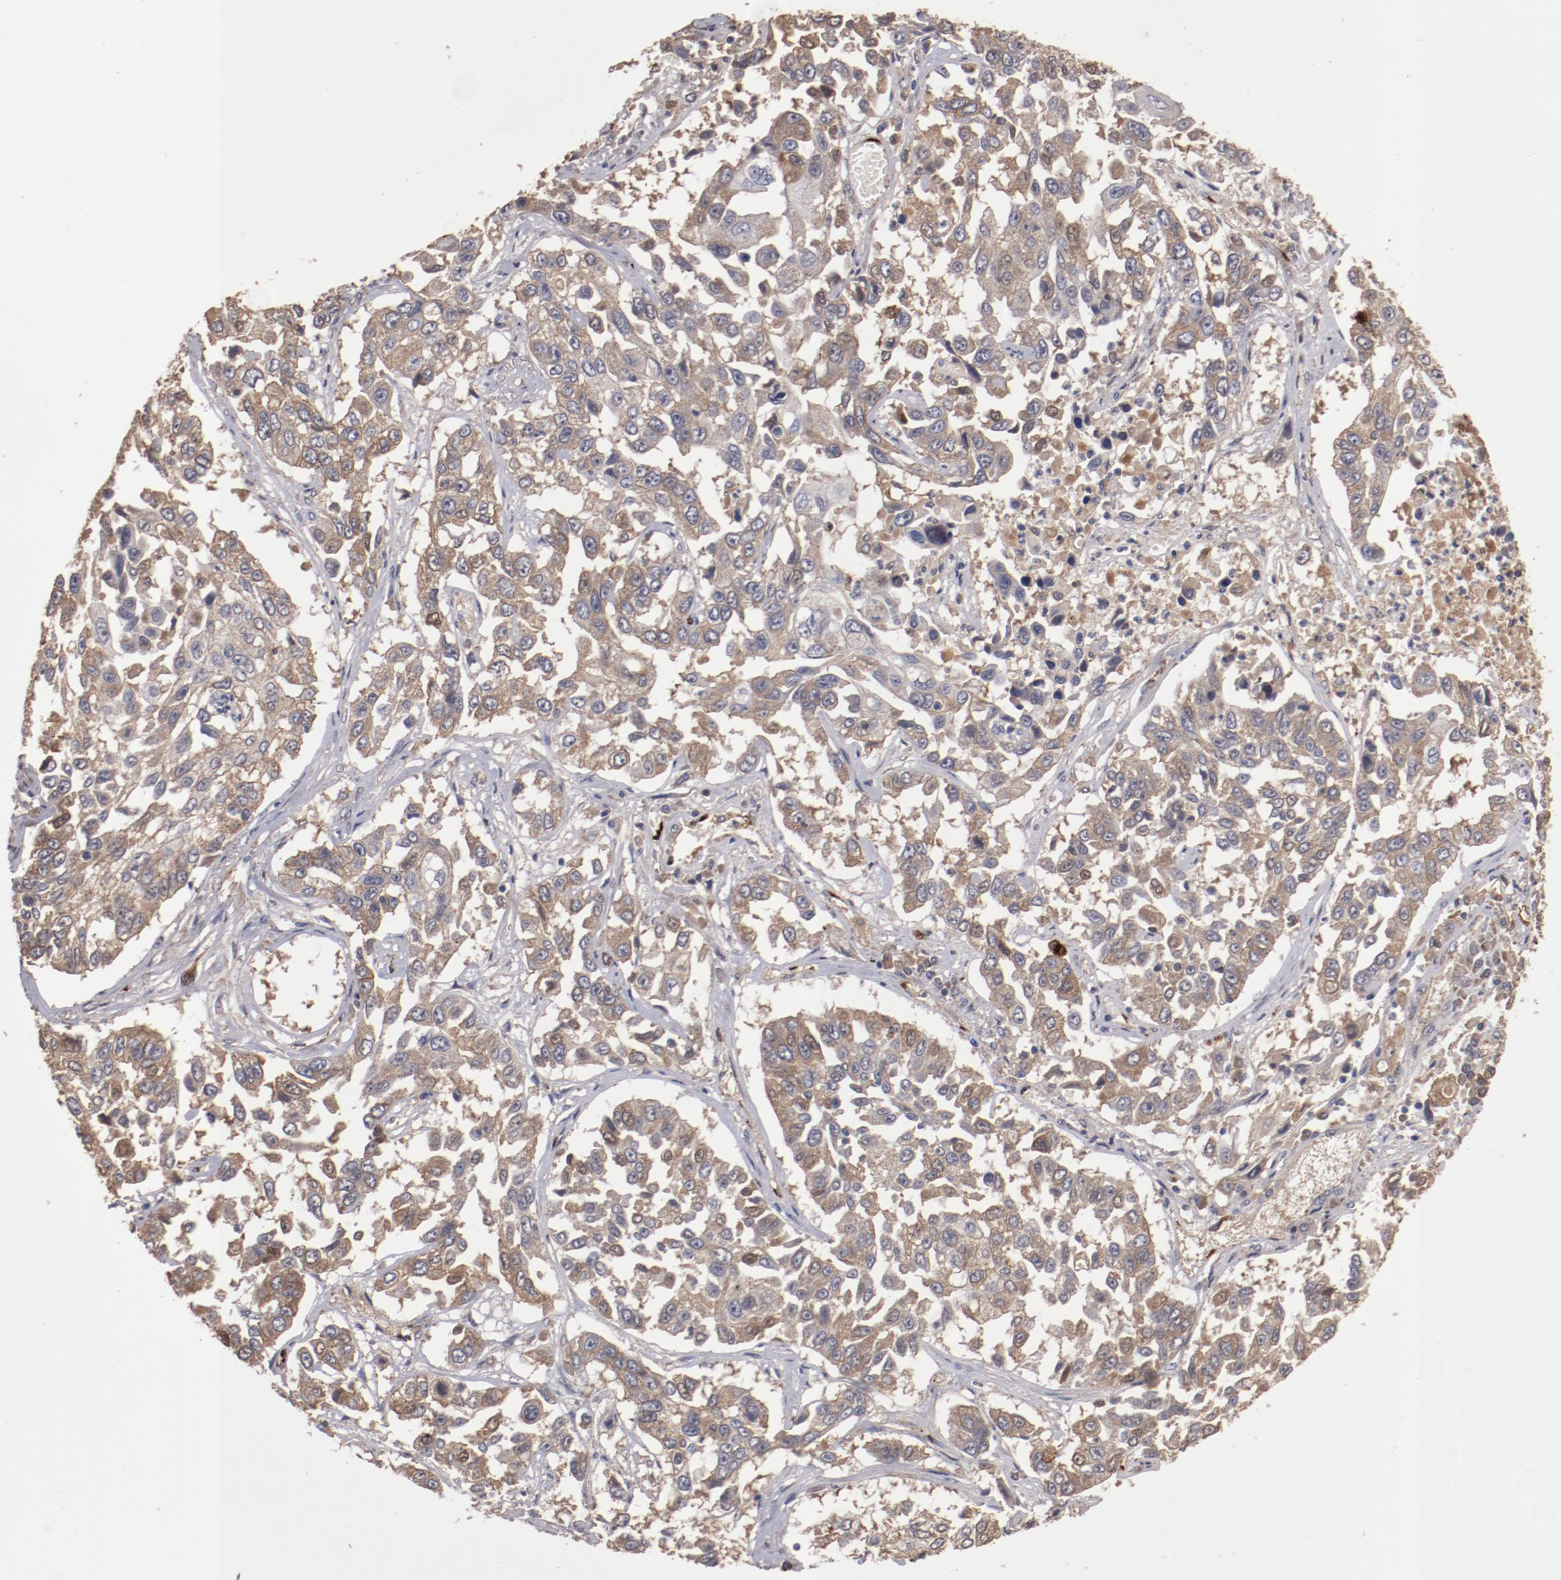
{"staining": {"intensity": "moderate", "quantity": "<25%", "location": "cytoplasmic/membranous"}, "tissue": "lung cancer", "cell_type": "Tumor cells", "image_type": "cancer", "snomed": [{"axis": "morphology", "description": "Squamous cell carcinoma, NOS"}, {"axis": "topography", "description": "Lung"}], "caption": "A brown stain shows moderate cytoplasmic/membranous positivity of a protein in lung cancer (squamous cell carcinoma) tumor cells.", "gene": "DIPK2B", "patient": {"sex": "male", "age": 71}}